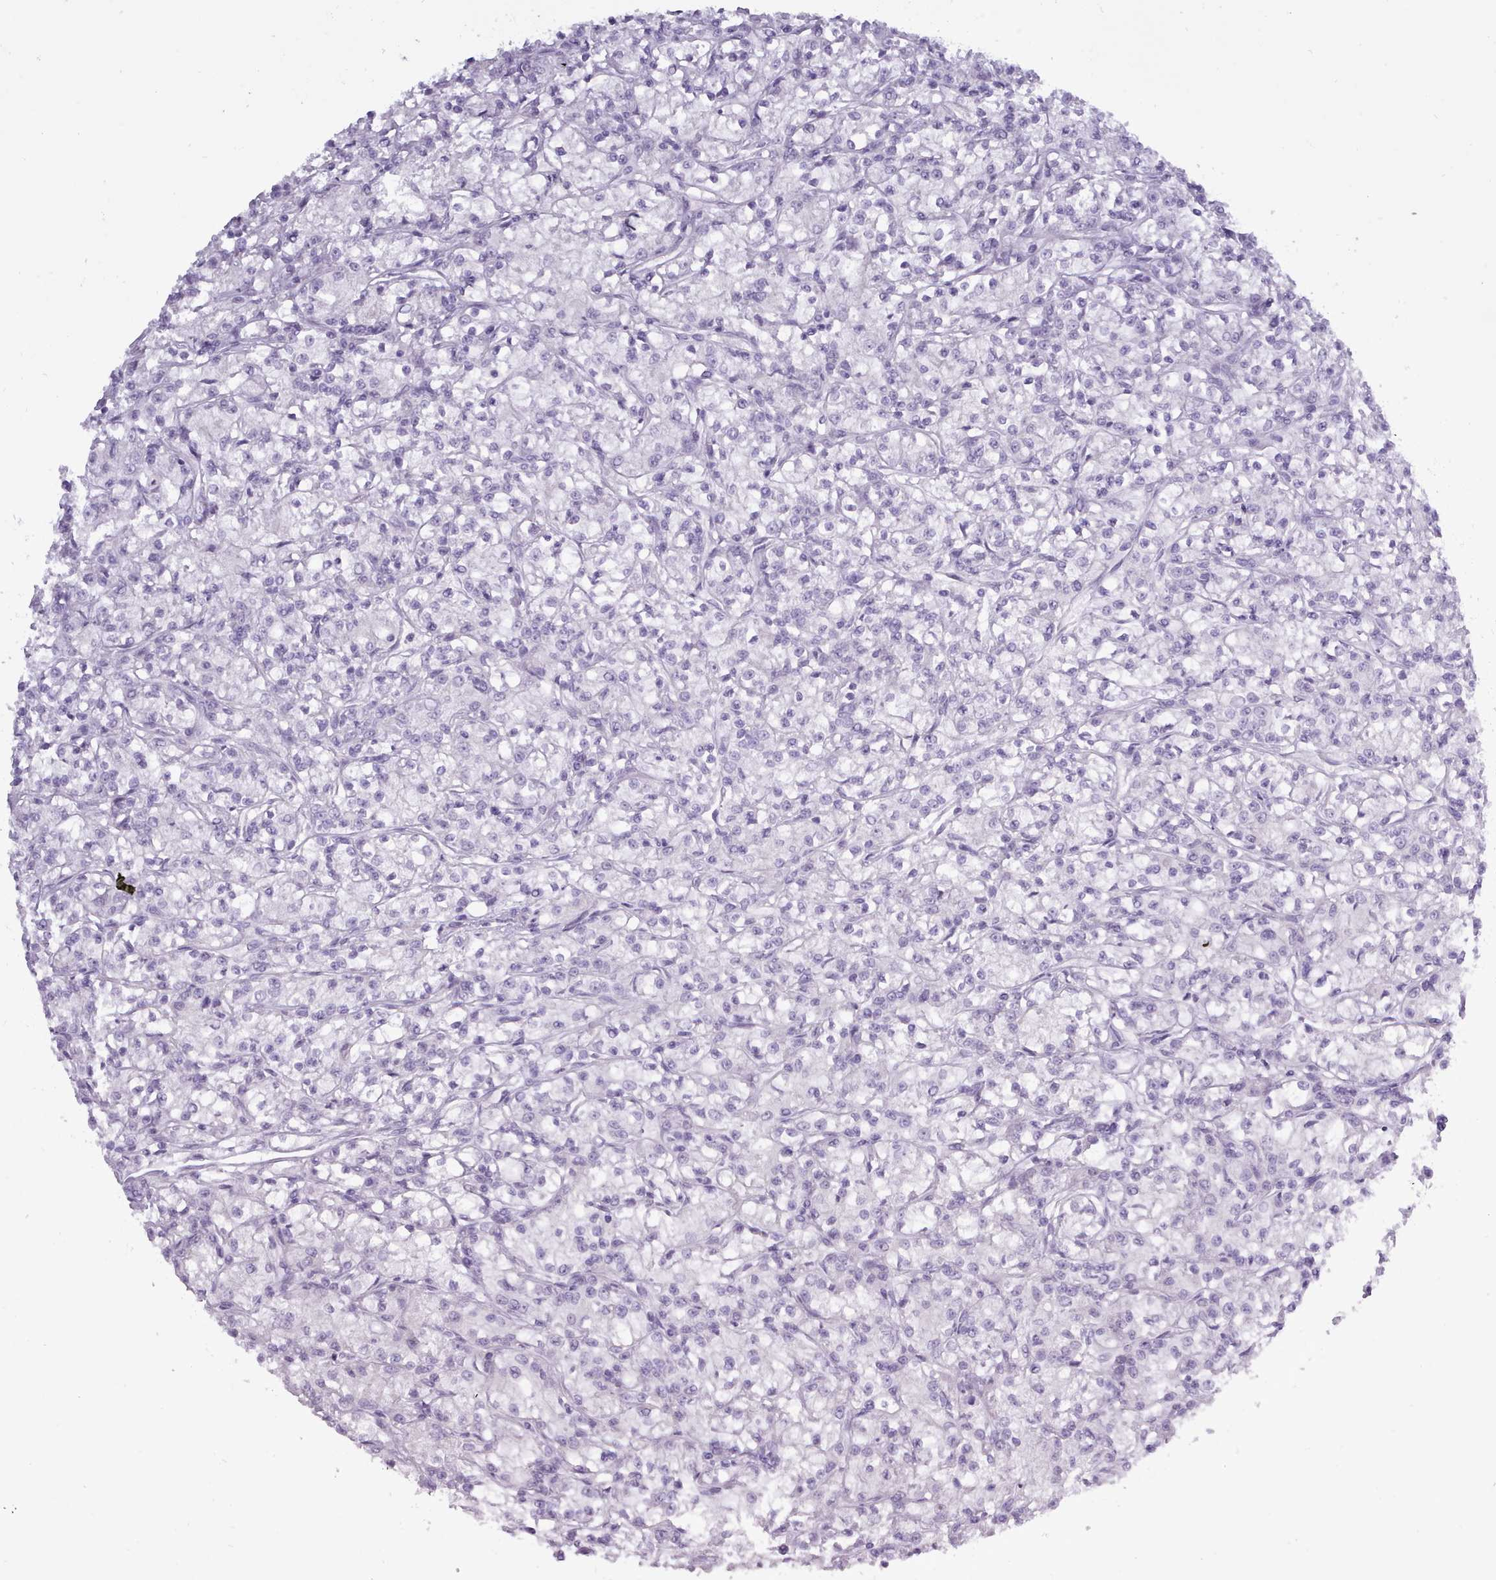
{"staining": {"intensity": "negative", "quantity": "none", "location": "none"}, "tissue": "renal cancer", "cell_type": "Tumor cells", "image_type": "cancer", "snomed": [{"axis": "morphology", "description": "Adenocarcinoma, NOS"}, {"axis": "topography", "description": "Kidney"}], "caption": "There is no significant expression in tumor cells of adenocarcinoma (renal).", "gene": "BDKRB2", "patient": {"sex": "female", "age": 59}}